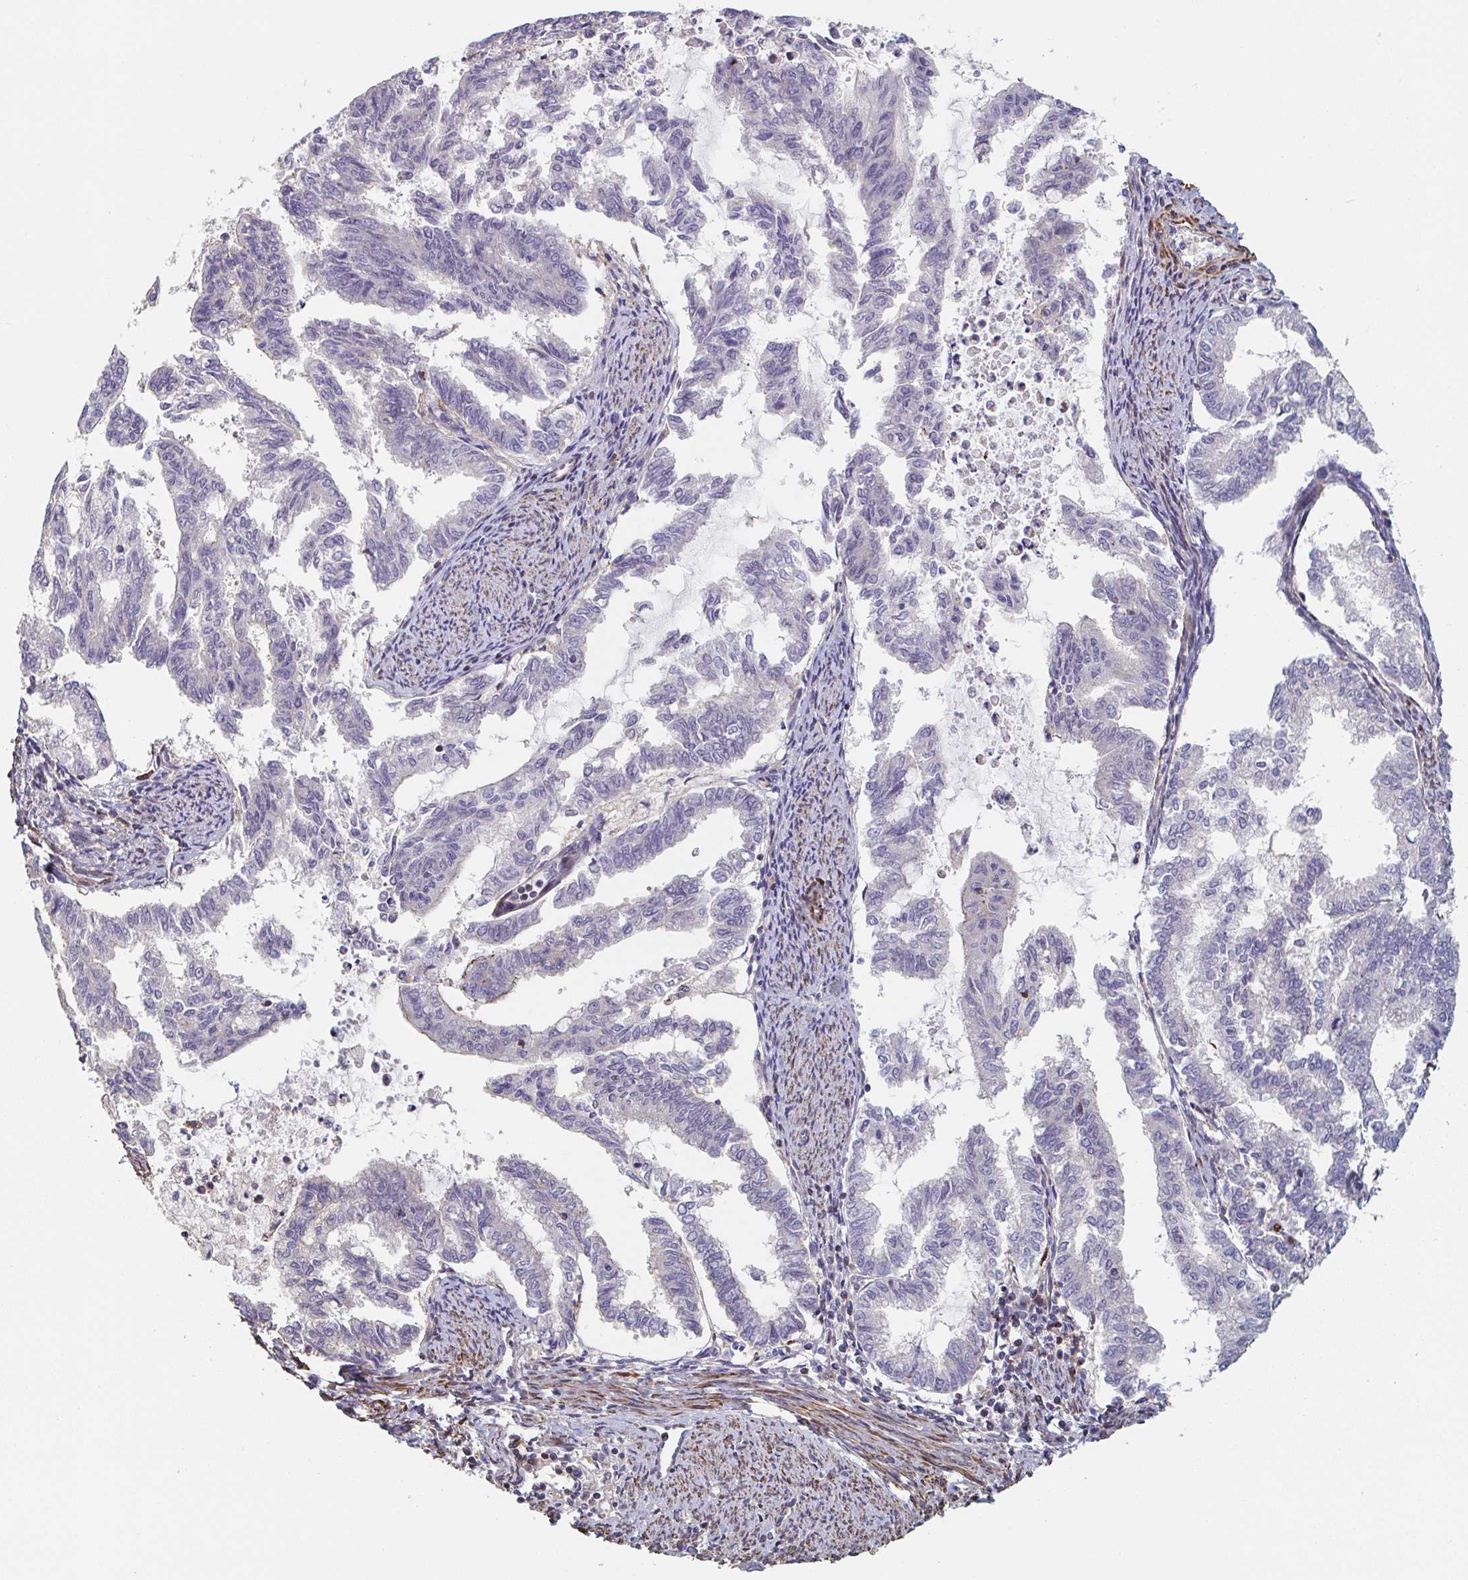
{"staining": {"intensity": "negative", "quantity": "none", "location": "none"}, "tissue": "endometrial cancer", "cell_type": "Tumor cells", "image_type": "cancer", "snomed": [{"axis": "morphology", "description": "Adenocarcinoma, NOS"}, {"axis": "topography", "description": "Endometrium"}], "caption": "Adenocarcinoma (endometrial) was stained to show a protein in brown. There is no significant staining in tumor cells.", "gene": "FZD2", "patient": {"sex": "female", "age": 79}}